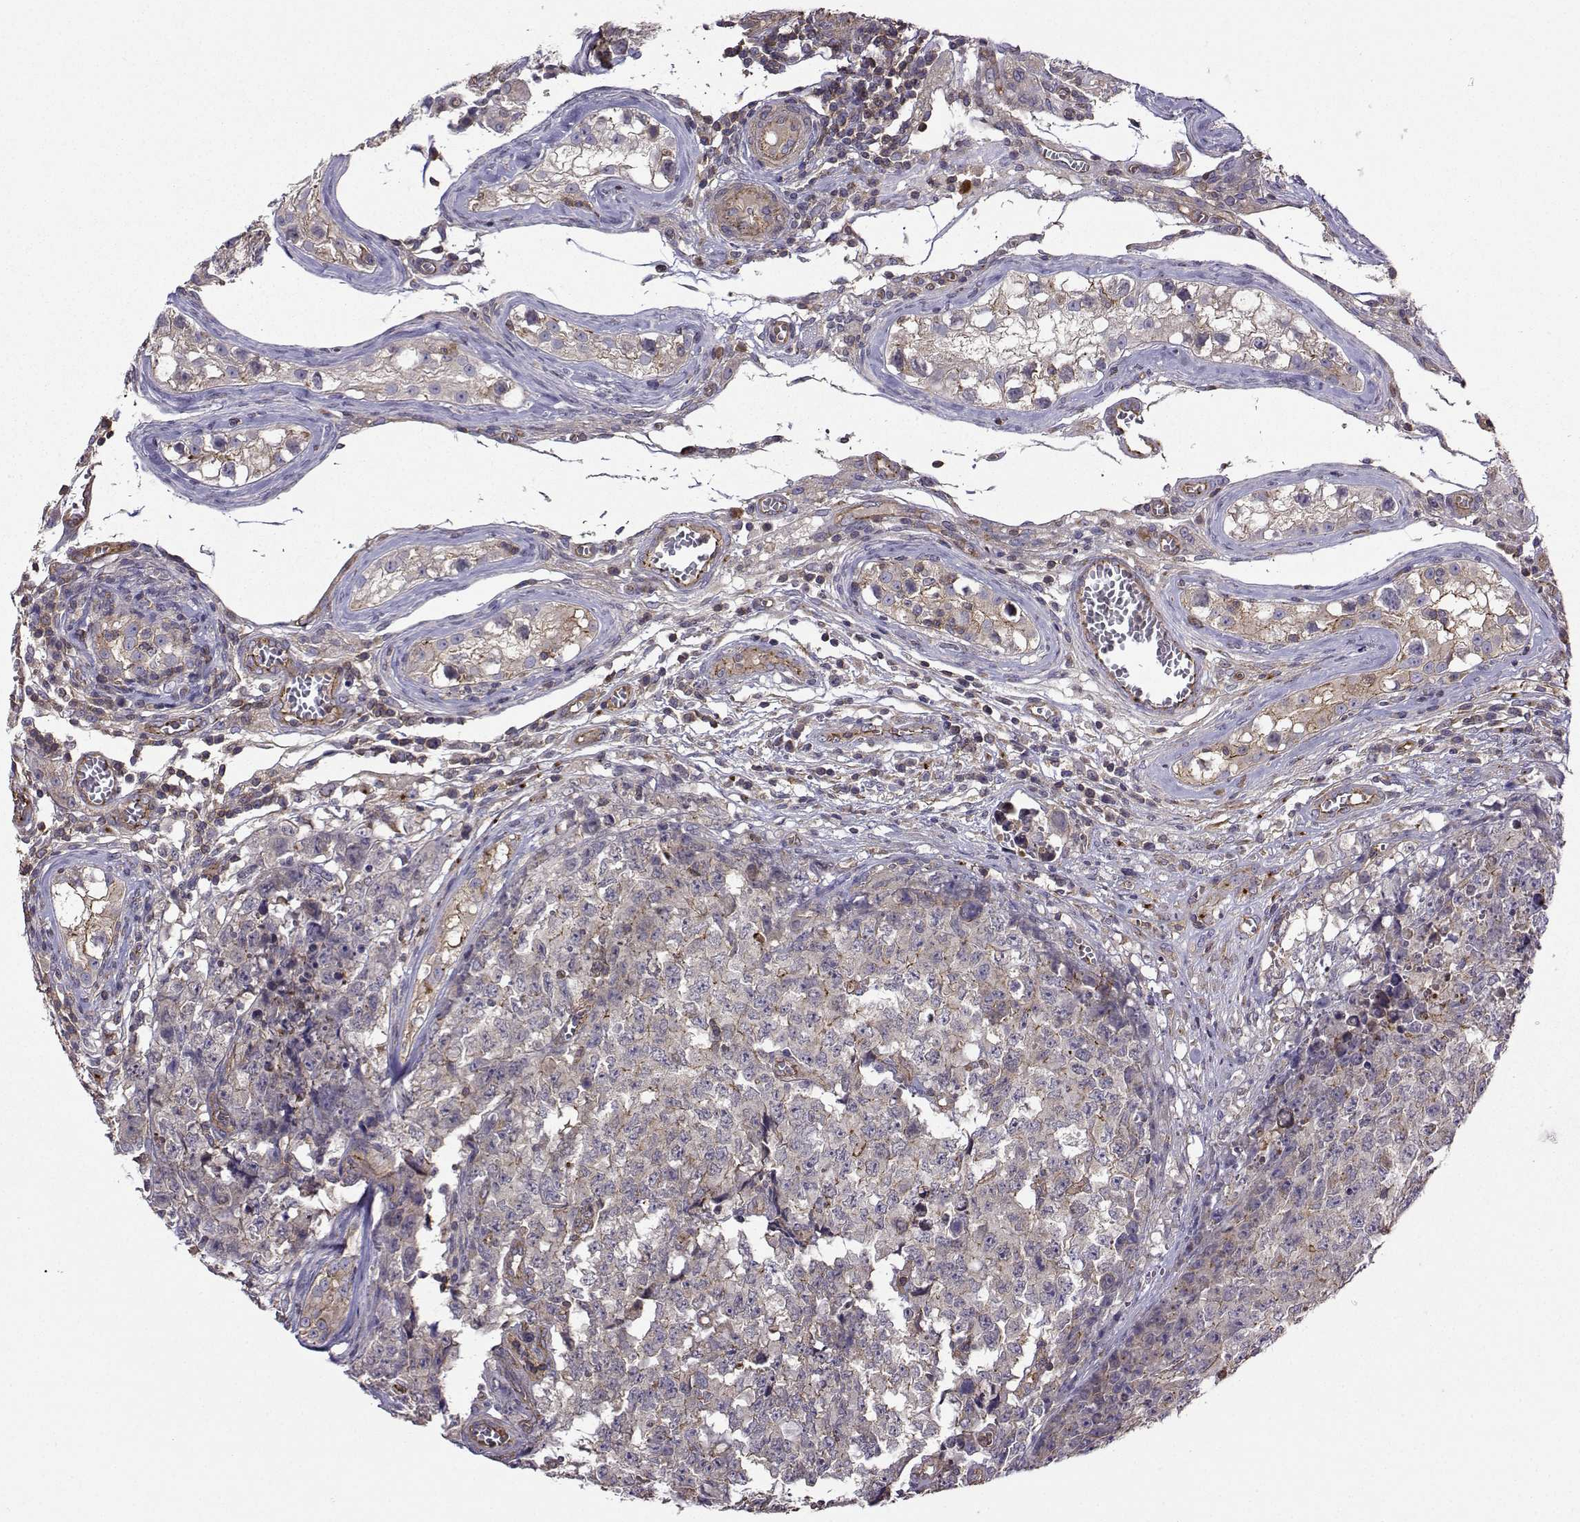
{"staining": {"intensity": "strong", "quantity": "<25%", "location": "cytoplasmic/membranous"}, "tissue": "testis cancer", "cell_type": "Tumor cells", "image_type": "cancer", "snomed": [{"axis": "morphology", "description": "Carcinoma, Embryonal, NOS"}, {"axis": "topography", "description": "Testis"}], "caption": "Testis cancer (embryonal carcinoma) stained for a protein (brown) exhibits strong cytoplasmic/membranous positive staining in about <25% of tumor cells.", "gene": "ITGB8", "patient": {"sex": "male", "age": 23}}